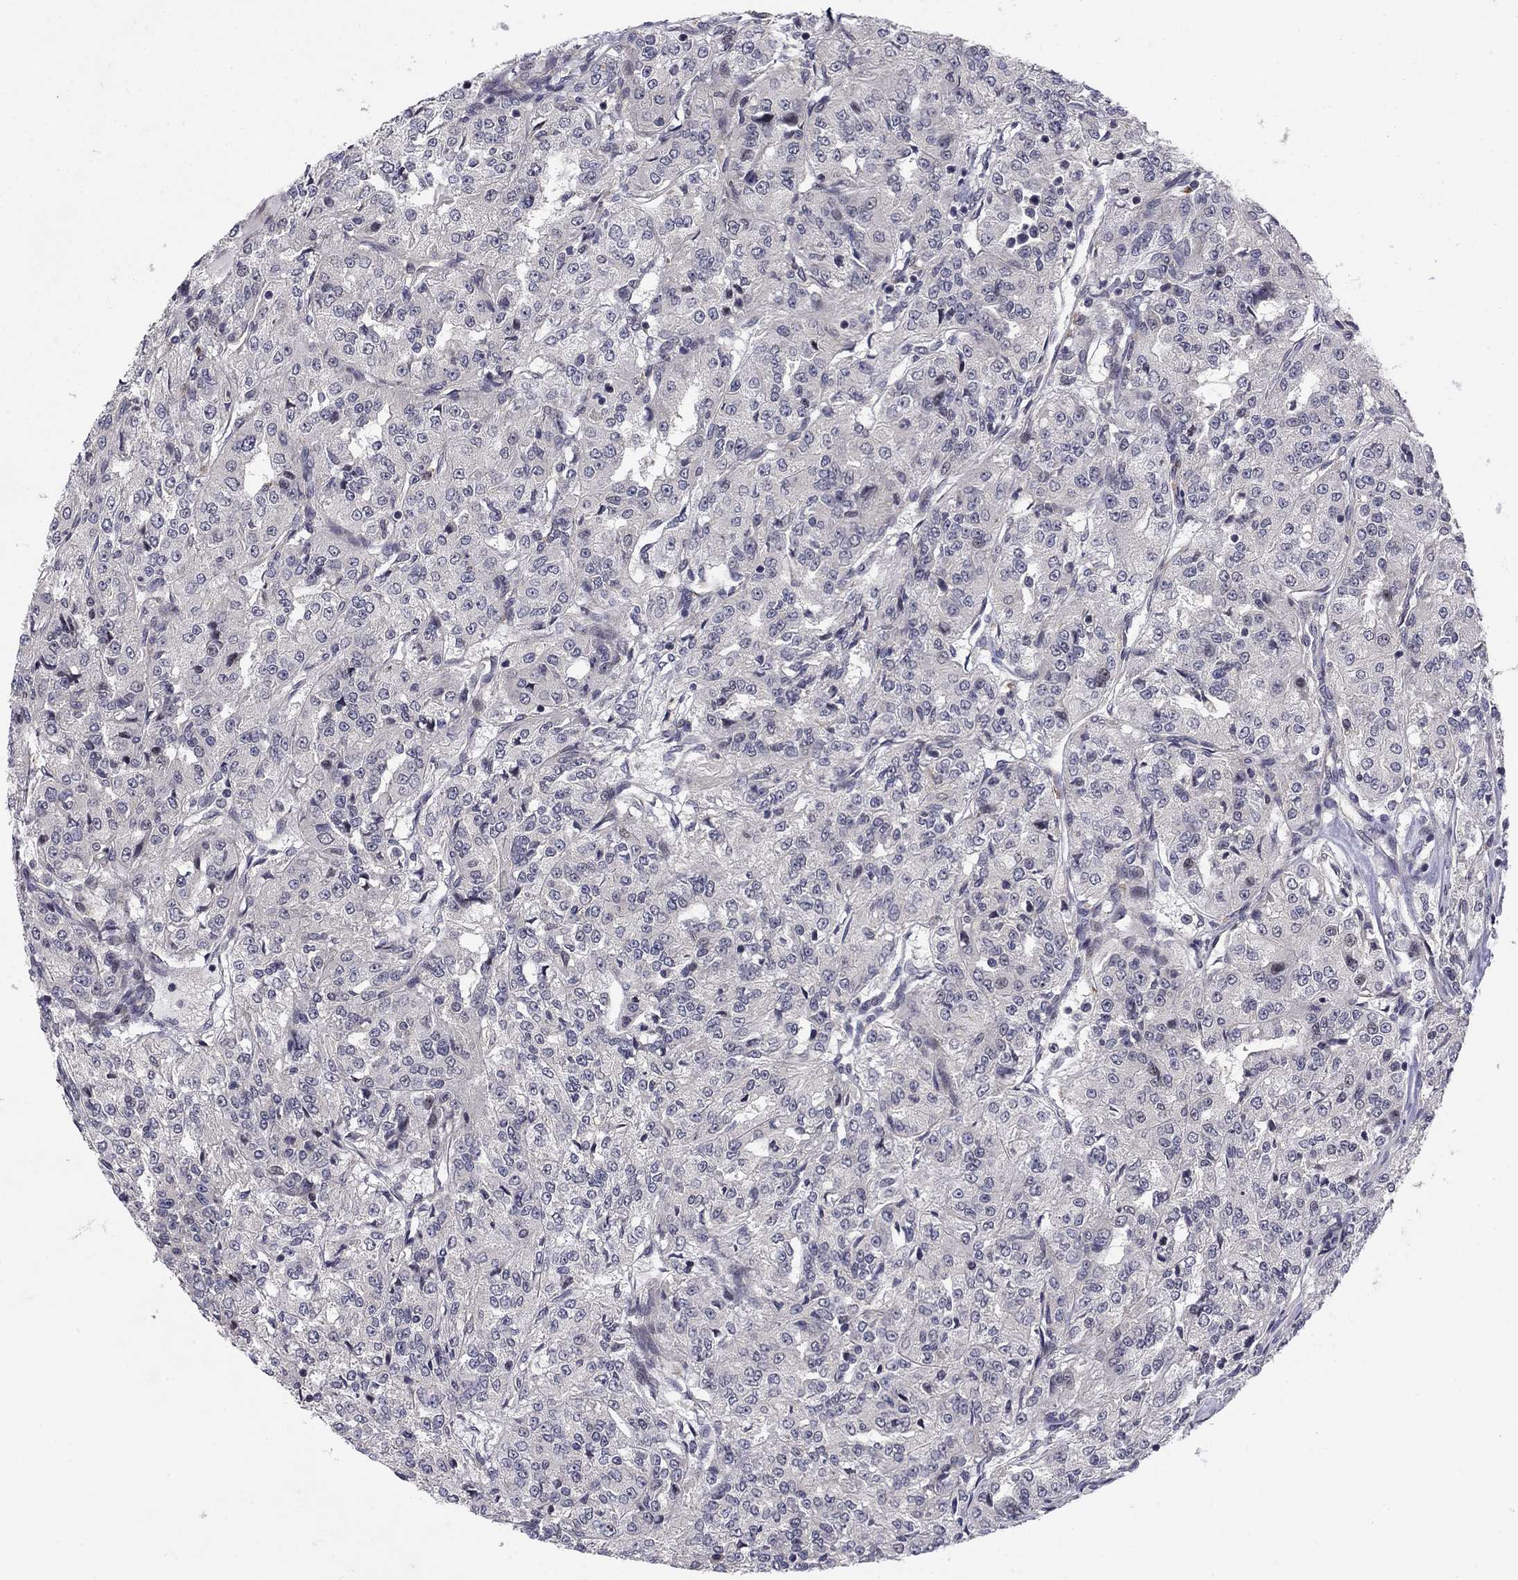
{"staining": {"intensity": "negative", "quantity": "none", "location": "none"}, "tissue": "renal cancer", "cell_type": "Tumor cells", "image_type": "cancer", "snomed": [{"axis": "morphology", "description": "Adenocarcinoma, NOS"}, {"axis": "topography", "description": "Kidney"}], "caption": "Micrograph shows no protein staining in tumor cells of adenocarcinoma (renal) tissue.", "gene": "BCL11A", "patient": {"sex": "female", "age": 63}}